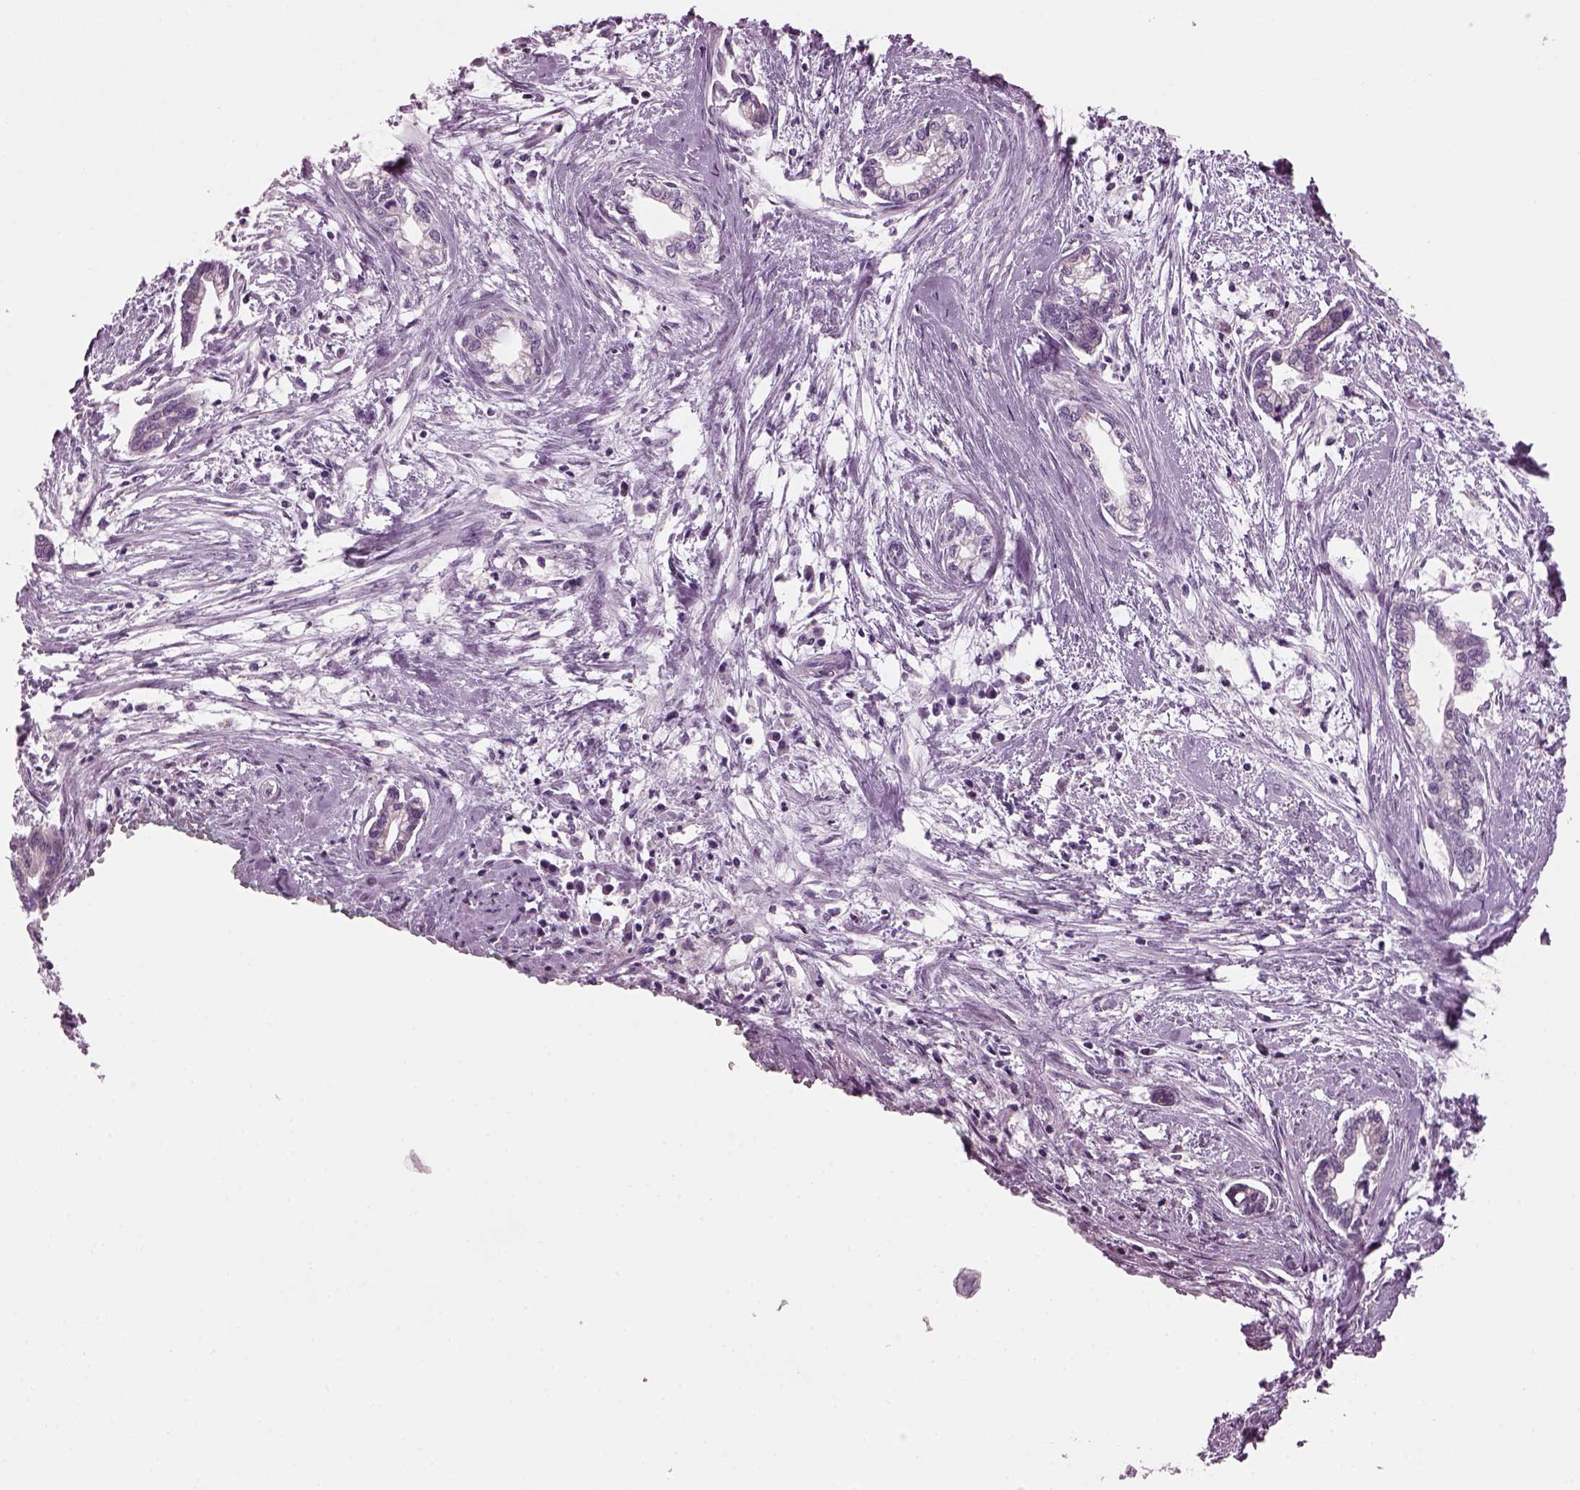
{"staining": {"intensity": "negative", "quantity": "none", "location": "none"}, "tissue": "cervical cancer", "cell_type": "Tumor cells", "image_type": "cancer", "snomed": [{"axis": "morphology", "description": "Adenocarcinoma, NOS"}, {"axis": "topography", "description": "Cervix"}], "caption": "Human cervical cancer (adenocarcinoma) stained for a protein using immunohistochemistry shows no positivity in tumor cells.", "gene": "PRR9", "patient": {"sex": "female", "age": 62}}